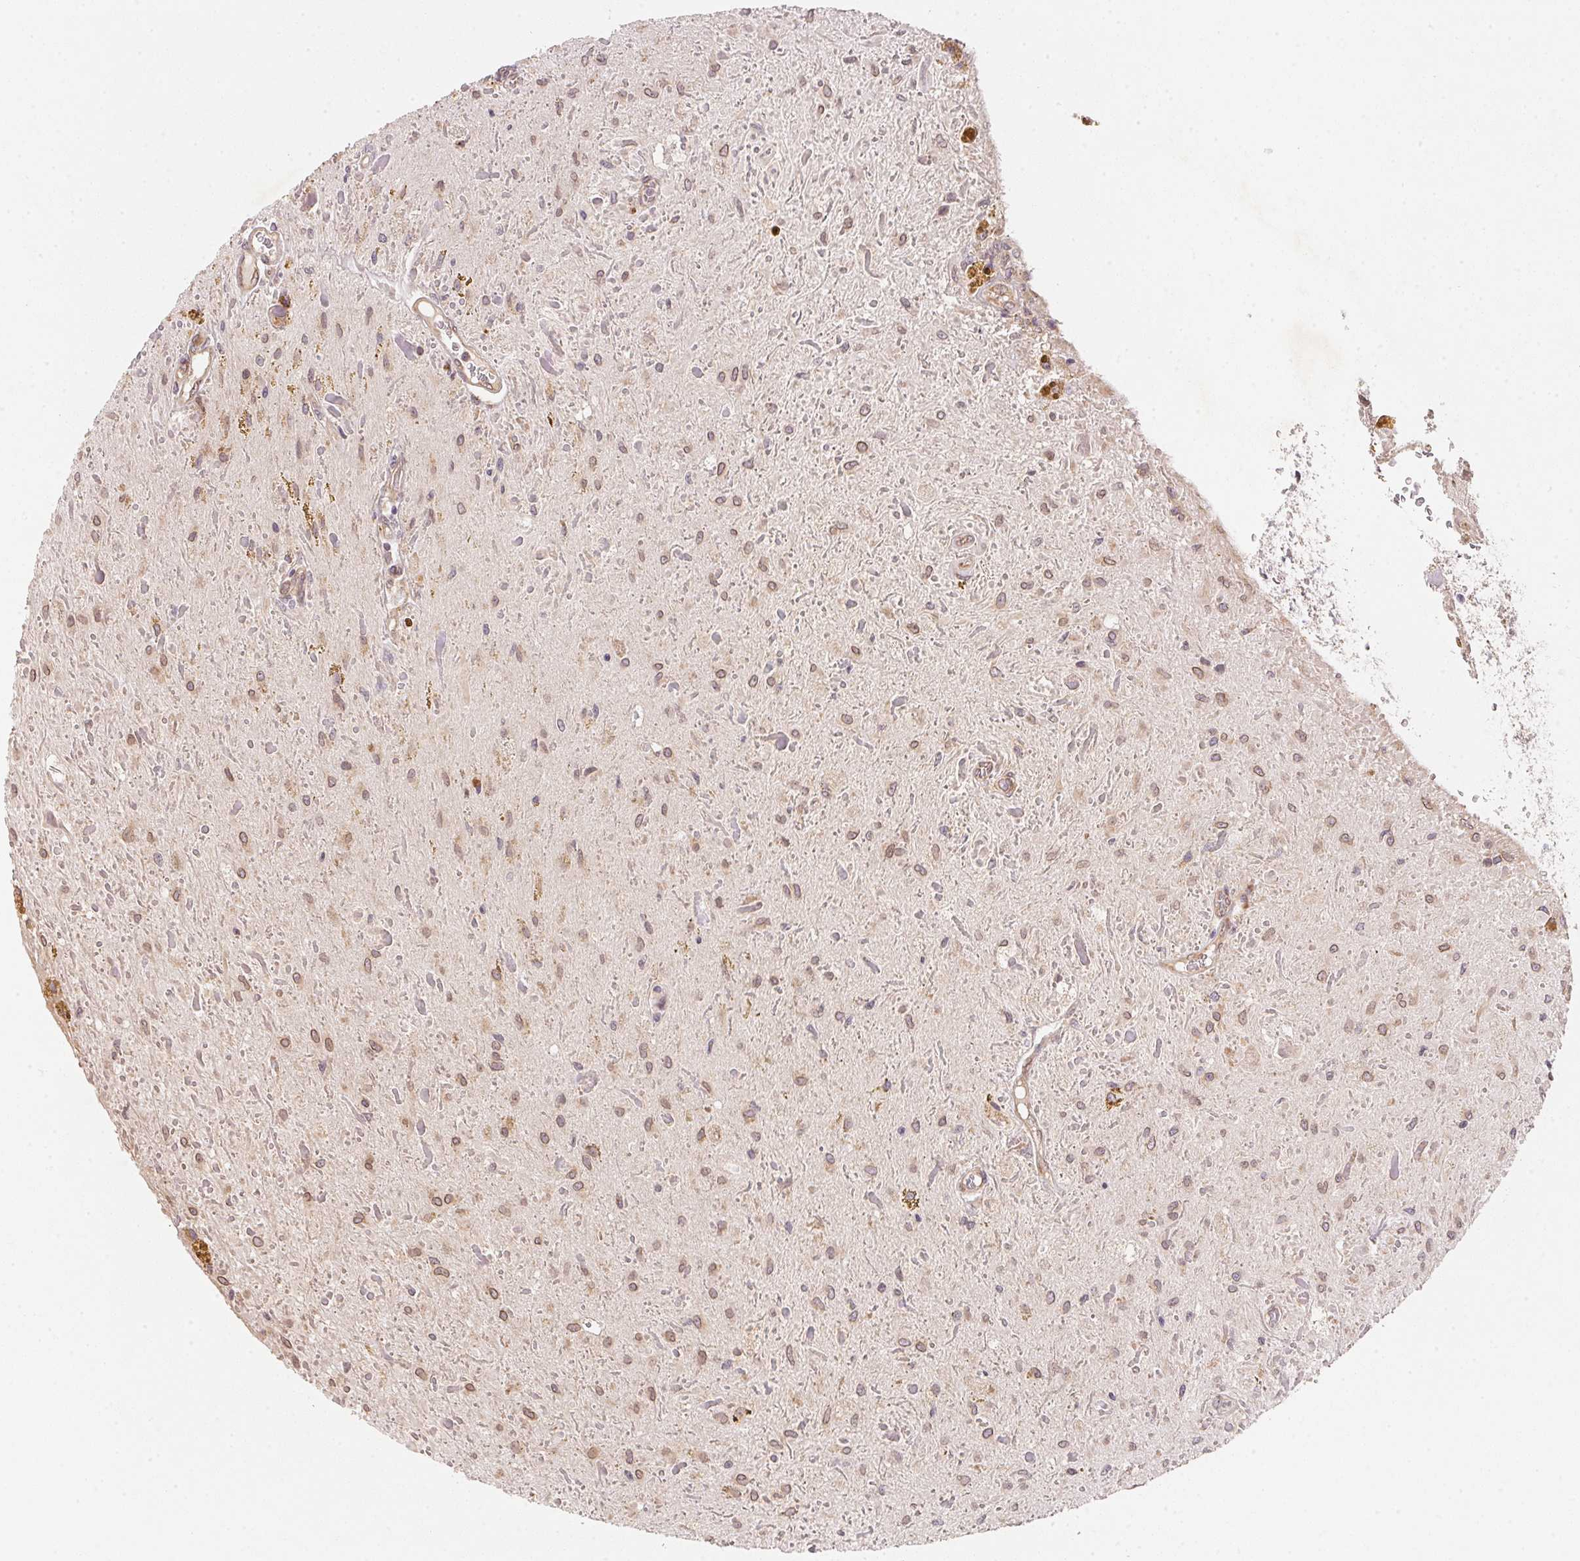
{"staining": {"intensity": "weak", "quantity": ">75%", "location": "cytoplasmic/membranous"}, "tissue": "glioma", "cell_type": "Tumor cells", "image_type": "cancer", "snomed": [{"axis": "morphology", "description": "Glioma, malignant, Low grade"}, {"axis": "topography", "description": "Cerebellum"}], "caption": "DAB (3,3'-diaminobenzidine) immunohistochemical staining of glioma demonstrates weak cytoplasmic/membranous protein positivity in about >75% of tumor cells. (DAB (3,3'-diaminobenzidine) IHC, brown staining for protein, blue staining for nuclei).", "gene": "EI24", "patient": {"sex": "female", "age": 14}}